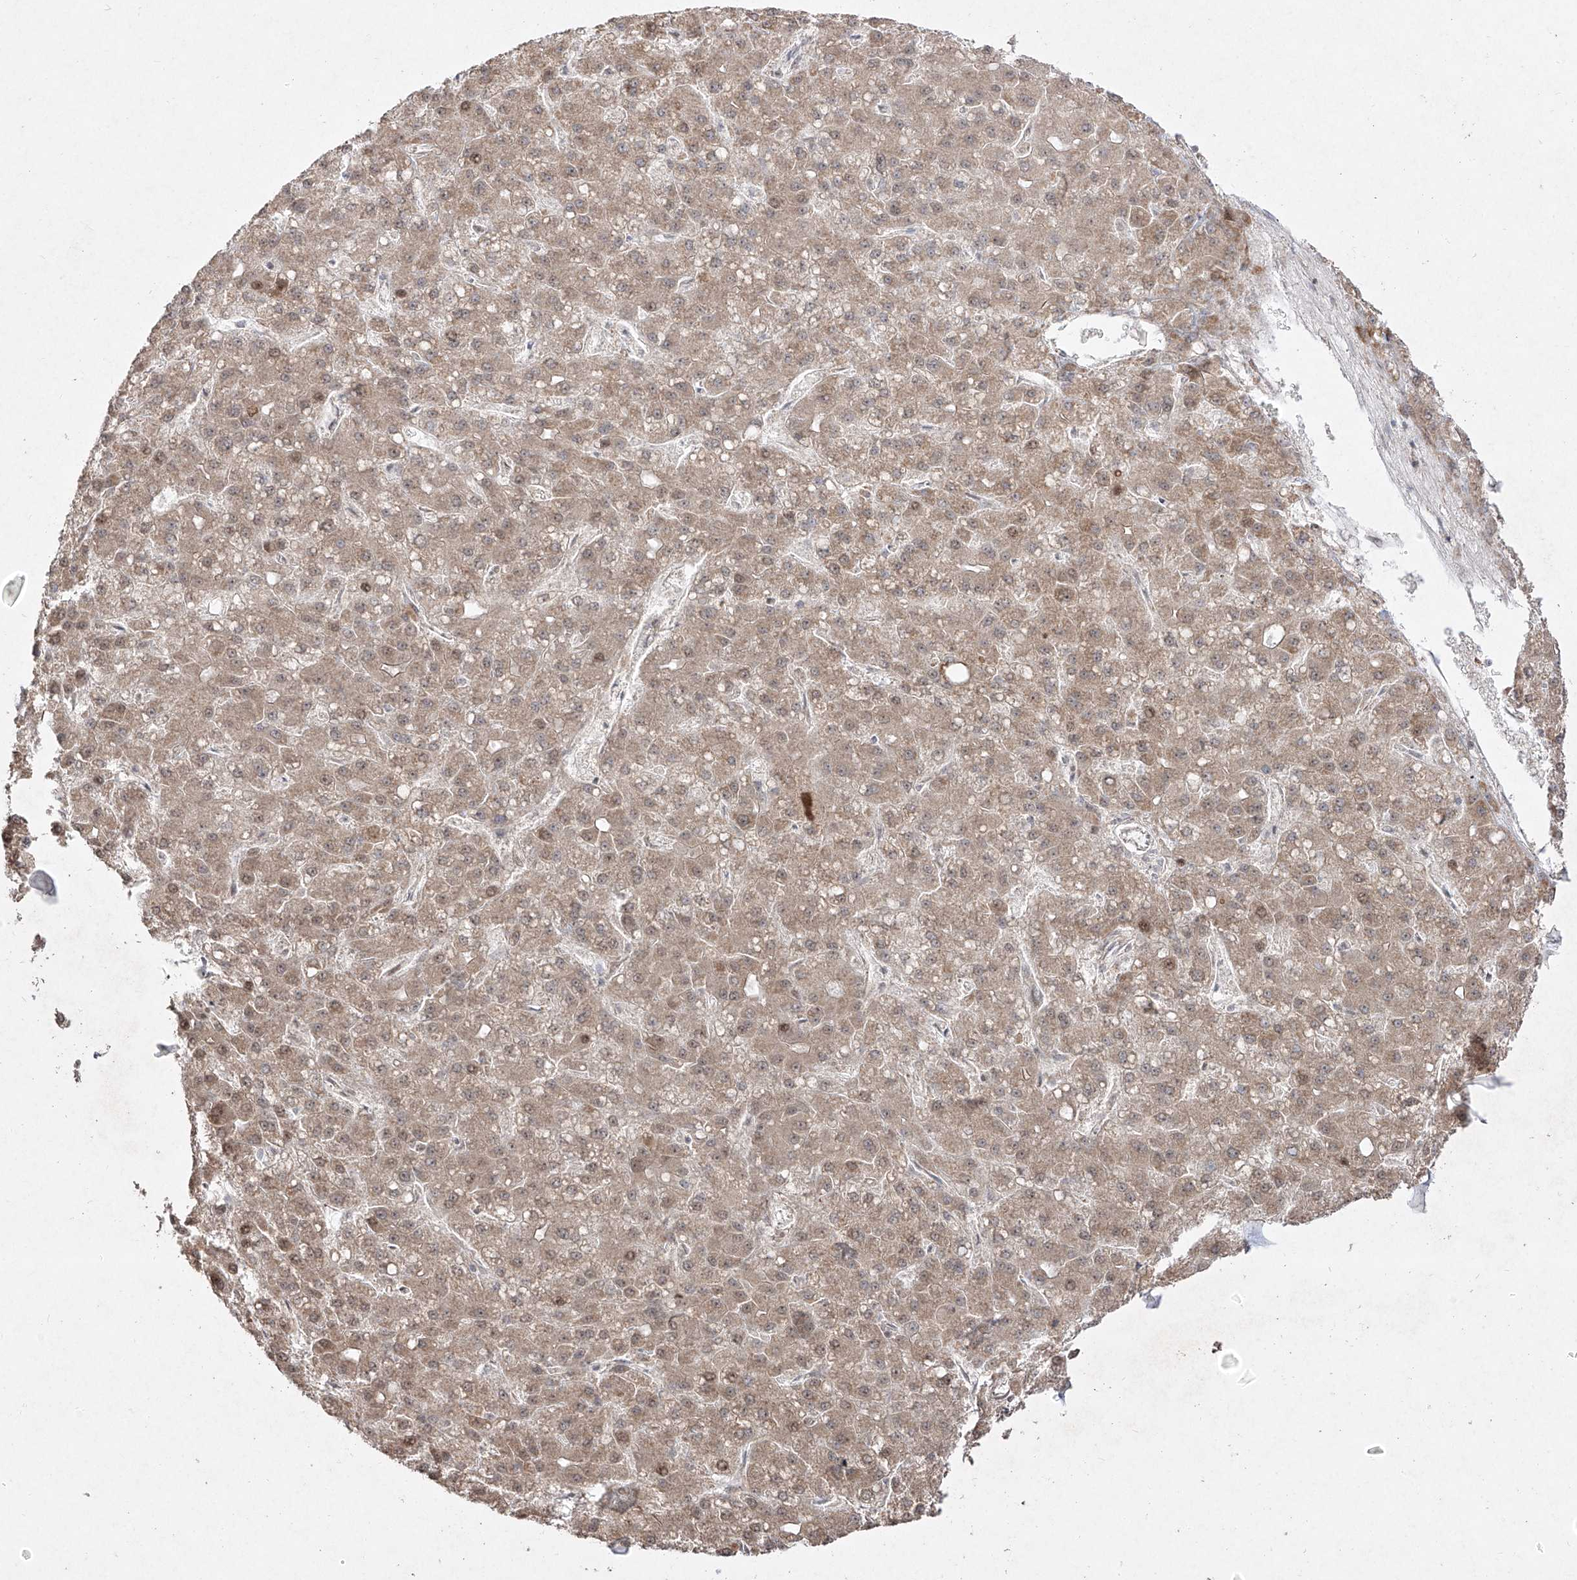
{"staining": {"intensity": "weak", "quantity": ">75%", "location": "cytoplasmic/membranous"}, "tissue": "liver cancer", "cell_type": "Tumor cells", "image_type": "cancer", "snomed": [{"axis": "morphology", "description": "Carcinoma, Hepatocellular, NOS"}, {"axis": "topography", "description": "Liver"}], "caption": "Hepatocellular carcinoma (liver) stained with a protein marker demonstrates weak staining in tumor cells.", "gene": "SNRNP27", "patient": {"sex": "male", "age": 67}}